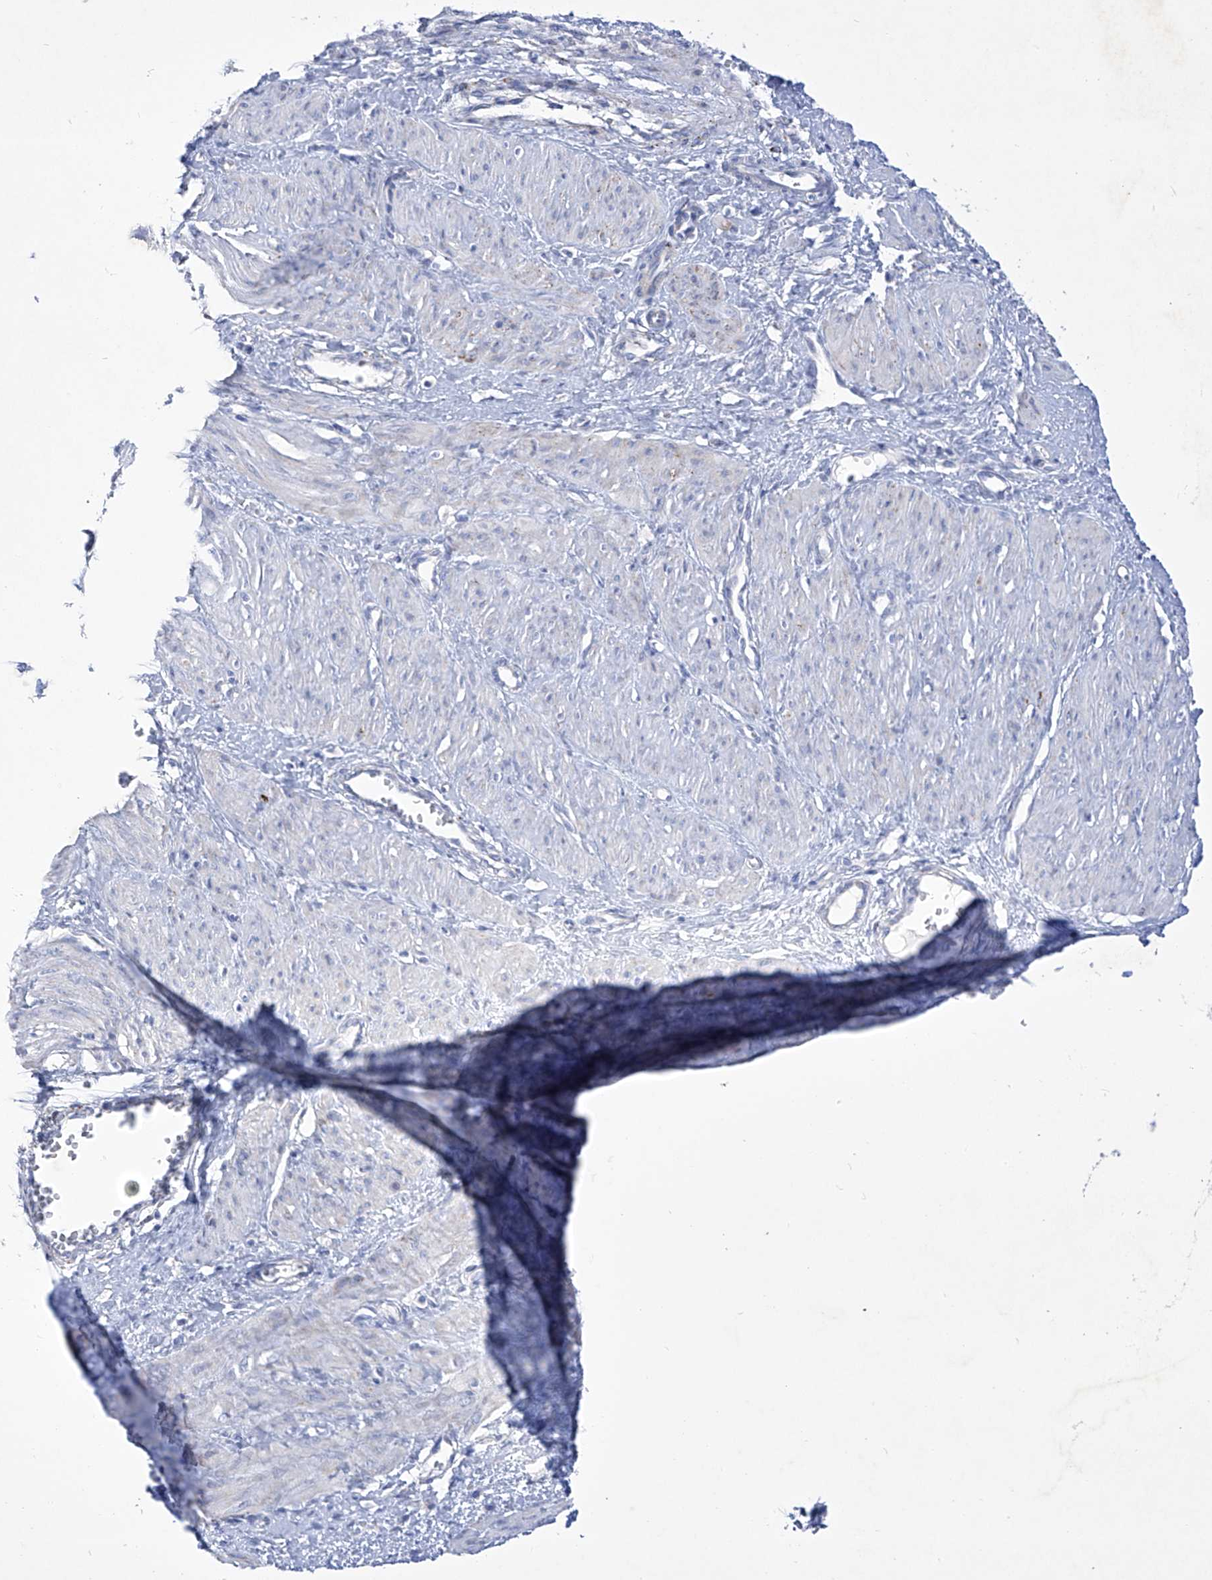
{"staining": {"intensity": "negative", "quantity": "none", "location": "none"}, "tissue": "smooth muscle", "cell_type": "Smooth muscle cells", "image_type": "normal", "snomed": [{"axis": "morphology", "description": "Normal tissue, NOS"}, {"axis": "topography", "description": "Endometrium"}], "caption": "A micrograph of human smooth muscle is negative for staining in smooth muscle cells. Brightfield microscopy of IHC stained with DAB (brown) and hematoxylin (blue), captured at high magnification.", "gene": "C1orf87", "patient": {"sex": "female", "age": 33}}